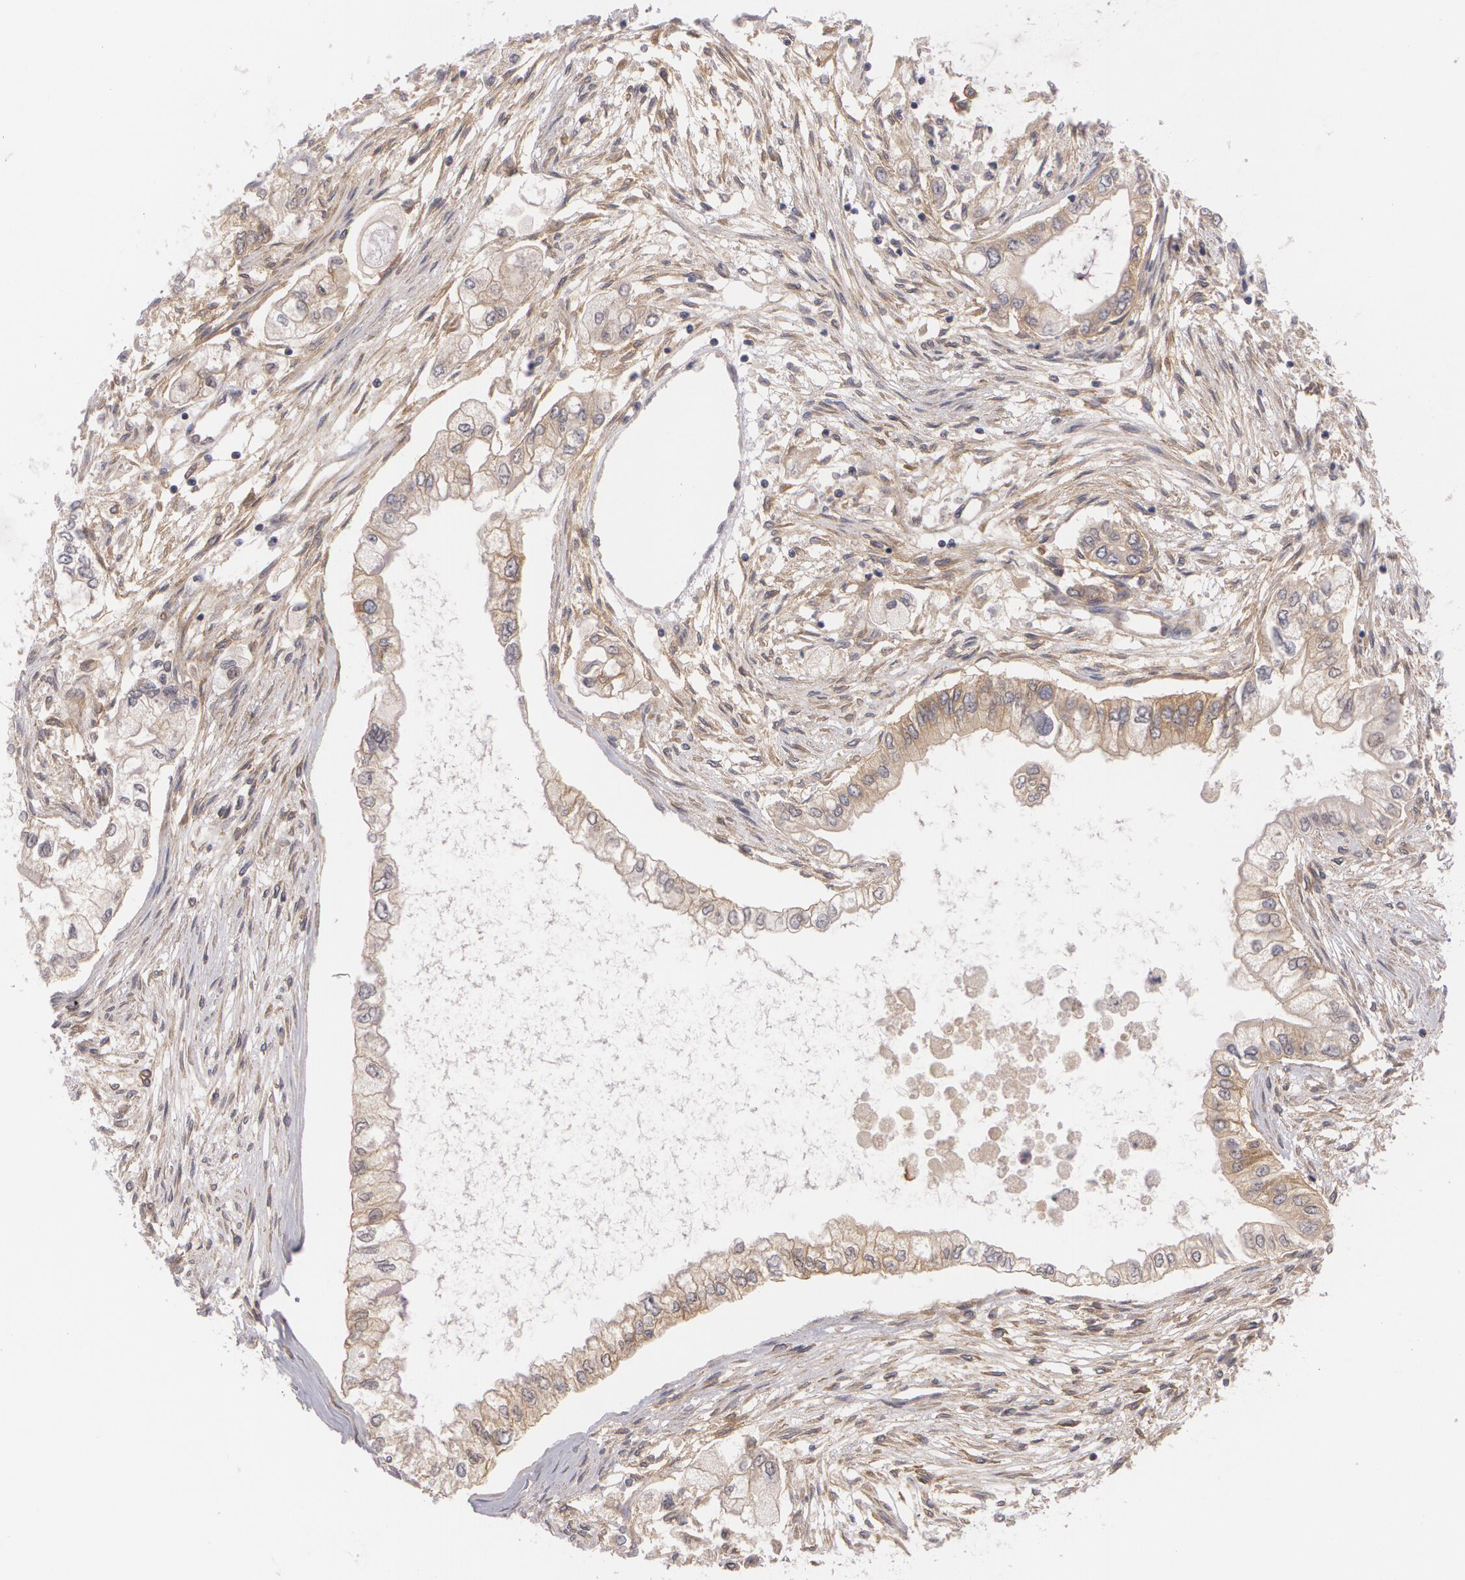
{"staining": {"intensity": "weak", "quantity": ">75%", "location": "cytoplasmic/membranous"}, "tissue": "pancreatic cancer", "cell_type": "Tumor cells", "image_type": "cancer", "snomed": [{"axis": "morphology", "description": "Adenocarcinoma, NOS"}, {"axis": "topography", "description": "Pancreas"}], "caption": "Immunohistochemical staining of pancreatic cancer exhibits low levels of weak cytoplasmic/membranous protein staining in approximately >75% of tumor cells.", "gene": "CASK", "patient": {"sex": "male", "age": 79}}